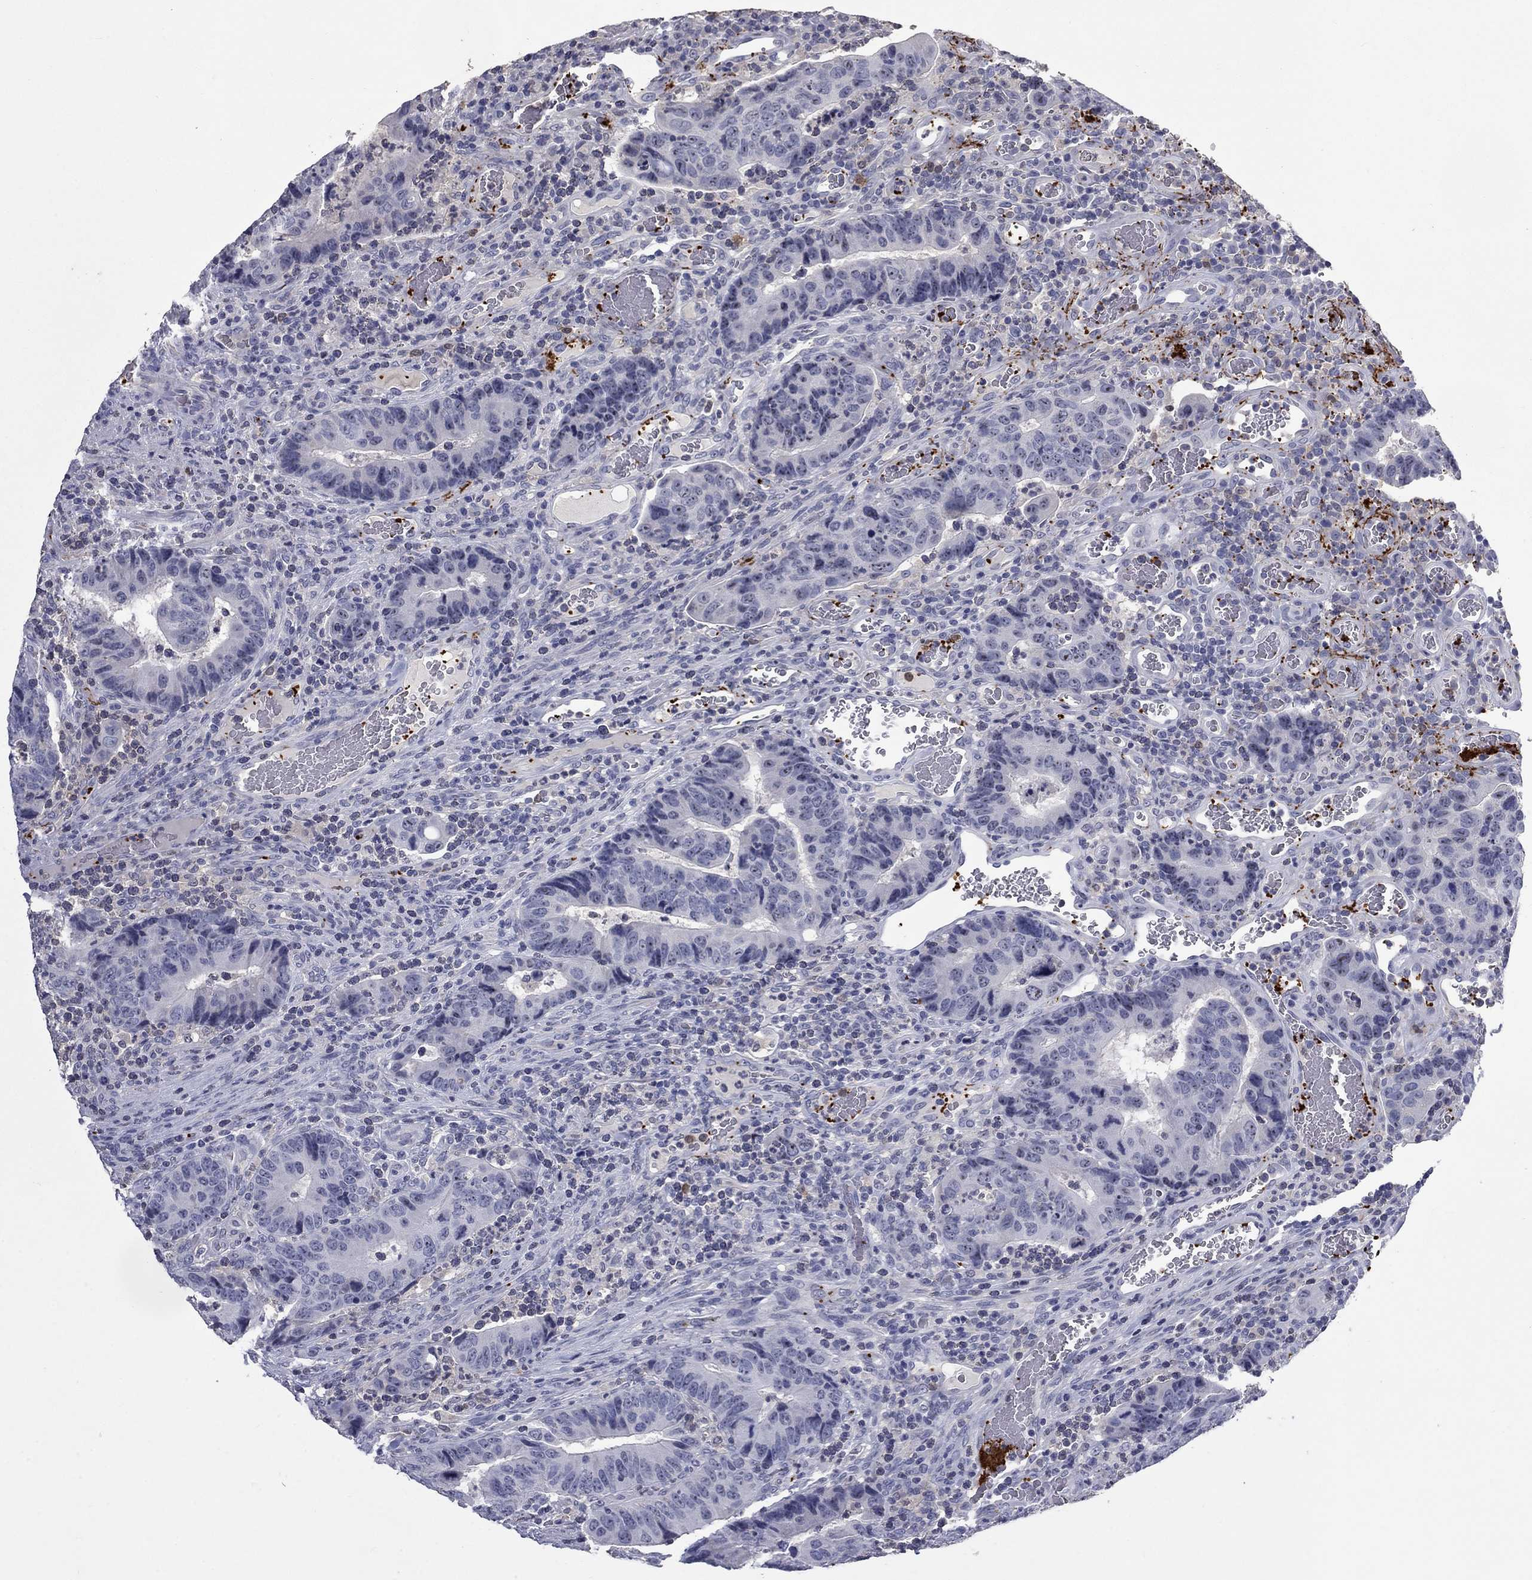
{"staining": {"intensity": "negative", "quantity": "none", "location": "none"}, "tissue": "colorectal cancer", "cell_type": "Tumor cells", "image_type": "cancer", "snomed": [{"axis": "morphology", "description": "Adenocarcinoma, NOS"}, {"axis": "topography", "description": "Colon"}], "caption": "Immunohistochemical staining of colorectal adenocarcinoma exhibits no significant positivity in tumor cells.", "gene": "PLEK", "patient": {"sex": "female", "age": 56}}